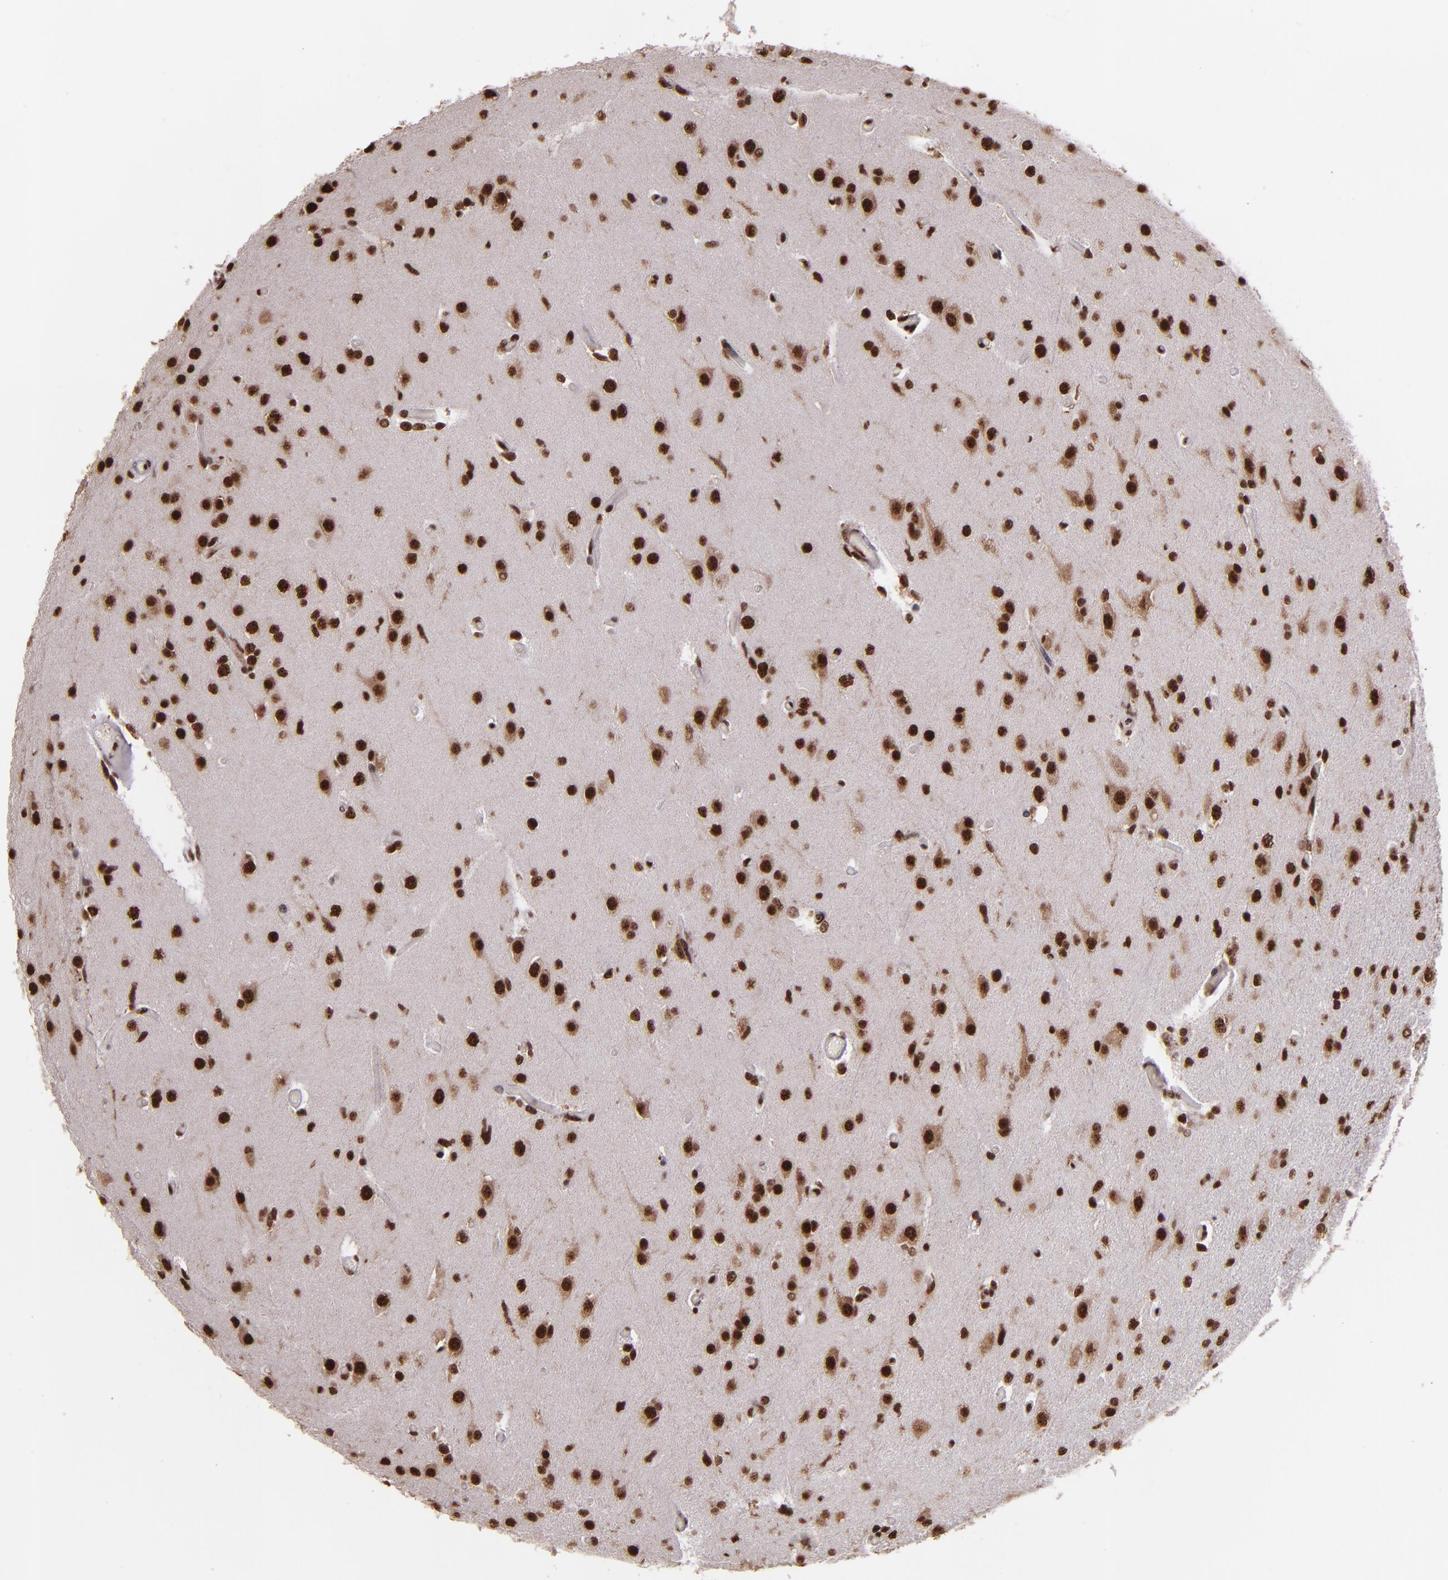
{"staining": {"intensity": "strong", "quantity": ">75%", "location": "nuclear"}, "tissue": "glioma", "cell_type": "Tumor cells", "image_type": "cancer", "snomed": [{"axis": "morphology", "description": "Glioma, malignant, High grade"}, {"axis": "topography", "description": "Brain"}], "caption": "This is an image of IHC staining of glioma, which shows strong staining in the nuclear of tumor cells.", "gene": "PQBP1", "patient": {"sex": "male", "age": 33}}